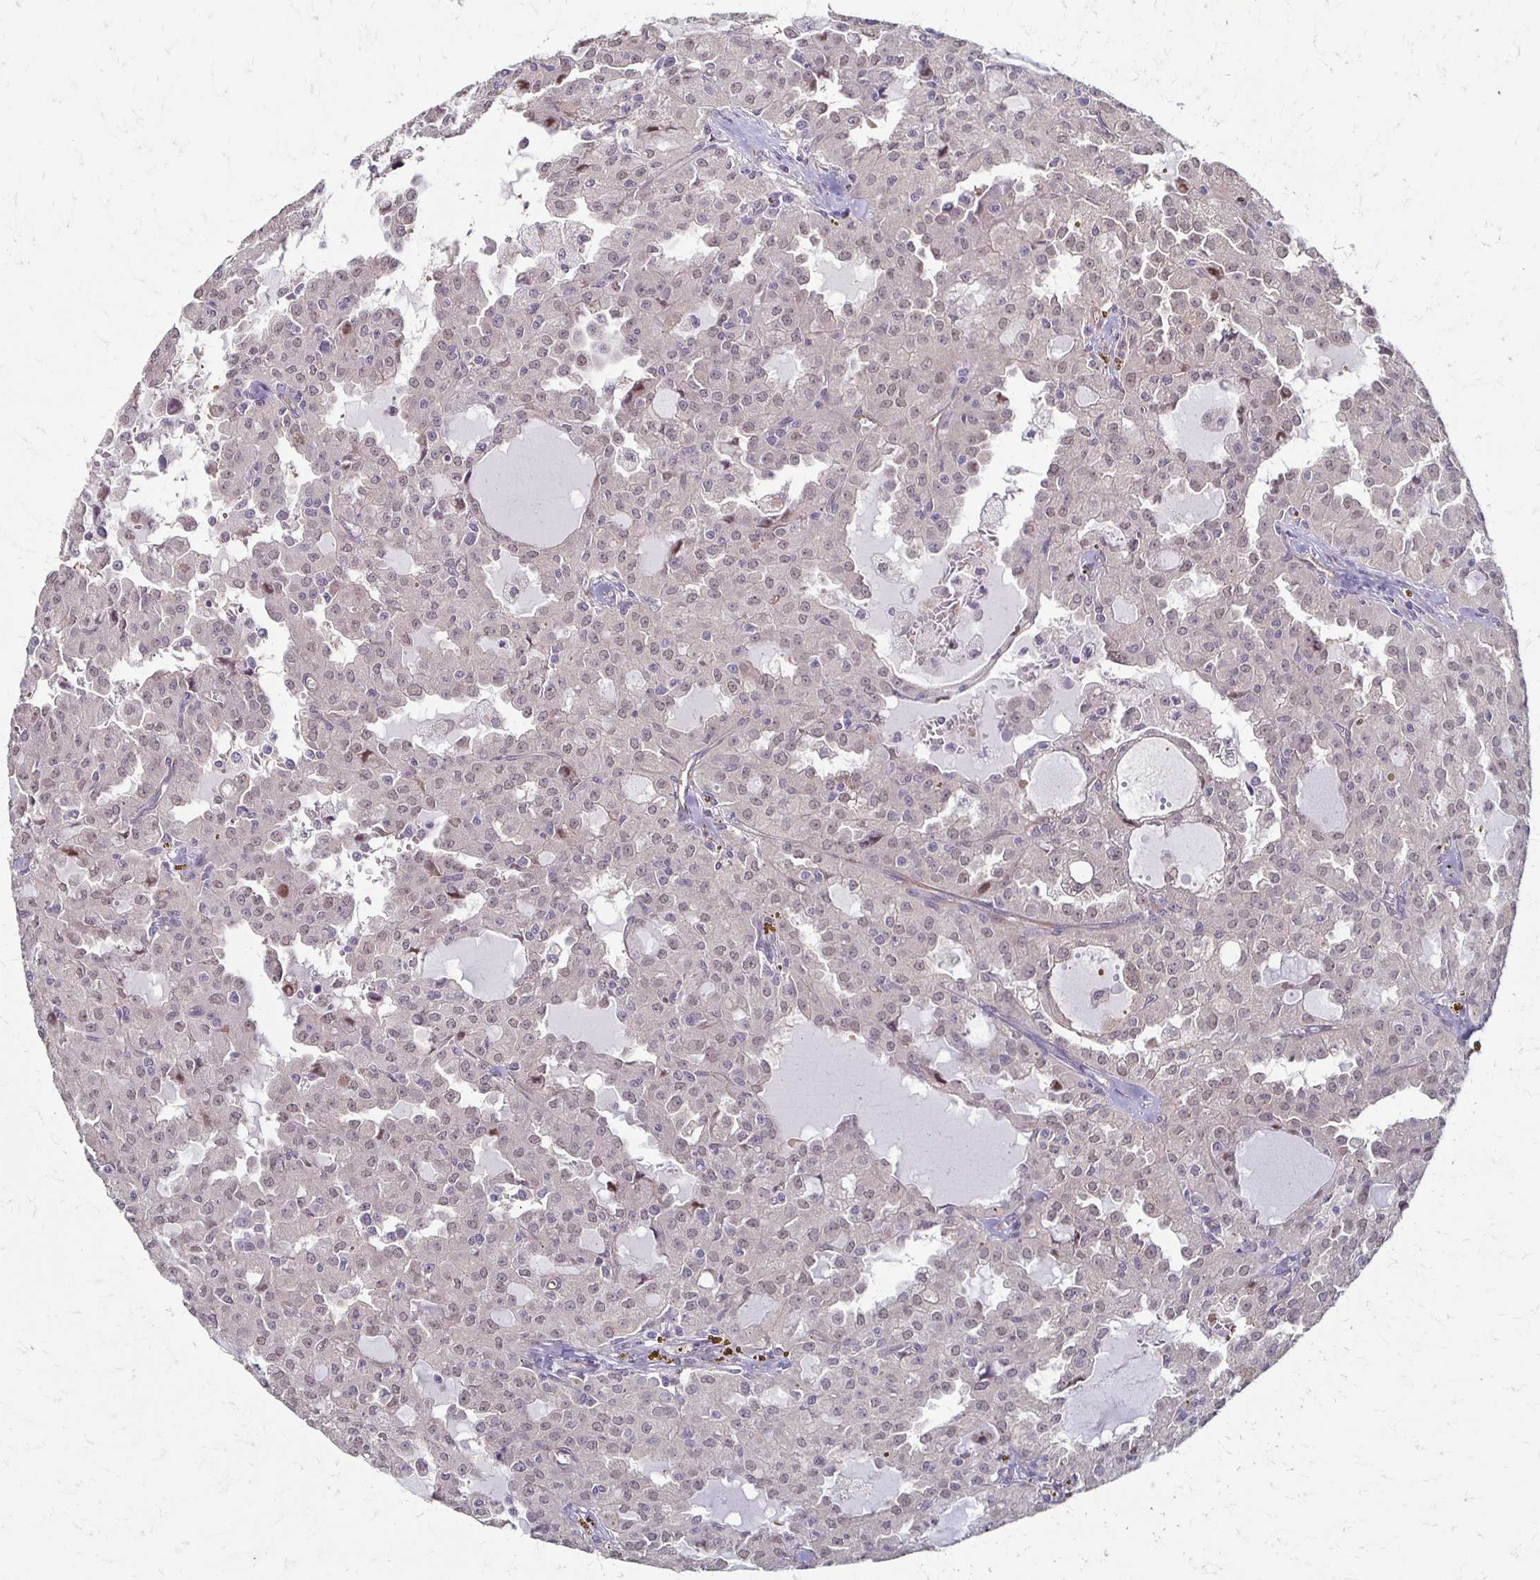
{"staining": {"intensity": "negative", "quantity": "none", "location": "none"}, "tissue": "head and neck cancer", "cell_type": "Tumor cells", "image_type": "cancer", "snomed": [{"axis": "morphology", "description": "Adenocarcinoma, NOS"}, {"axis": "topography", "description": "Head-Neck"}], "caption": "This is an immunohistochemistry histopathology image of head and neck cancer. There is no expression in tumor cells.", "gene": "CFL2", "patient": {"sex": "male", "age": 64}}